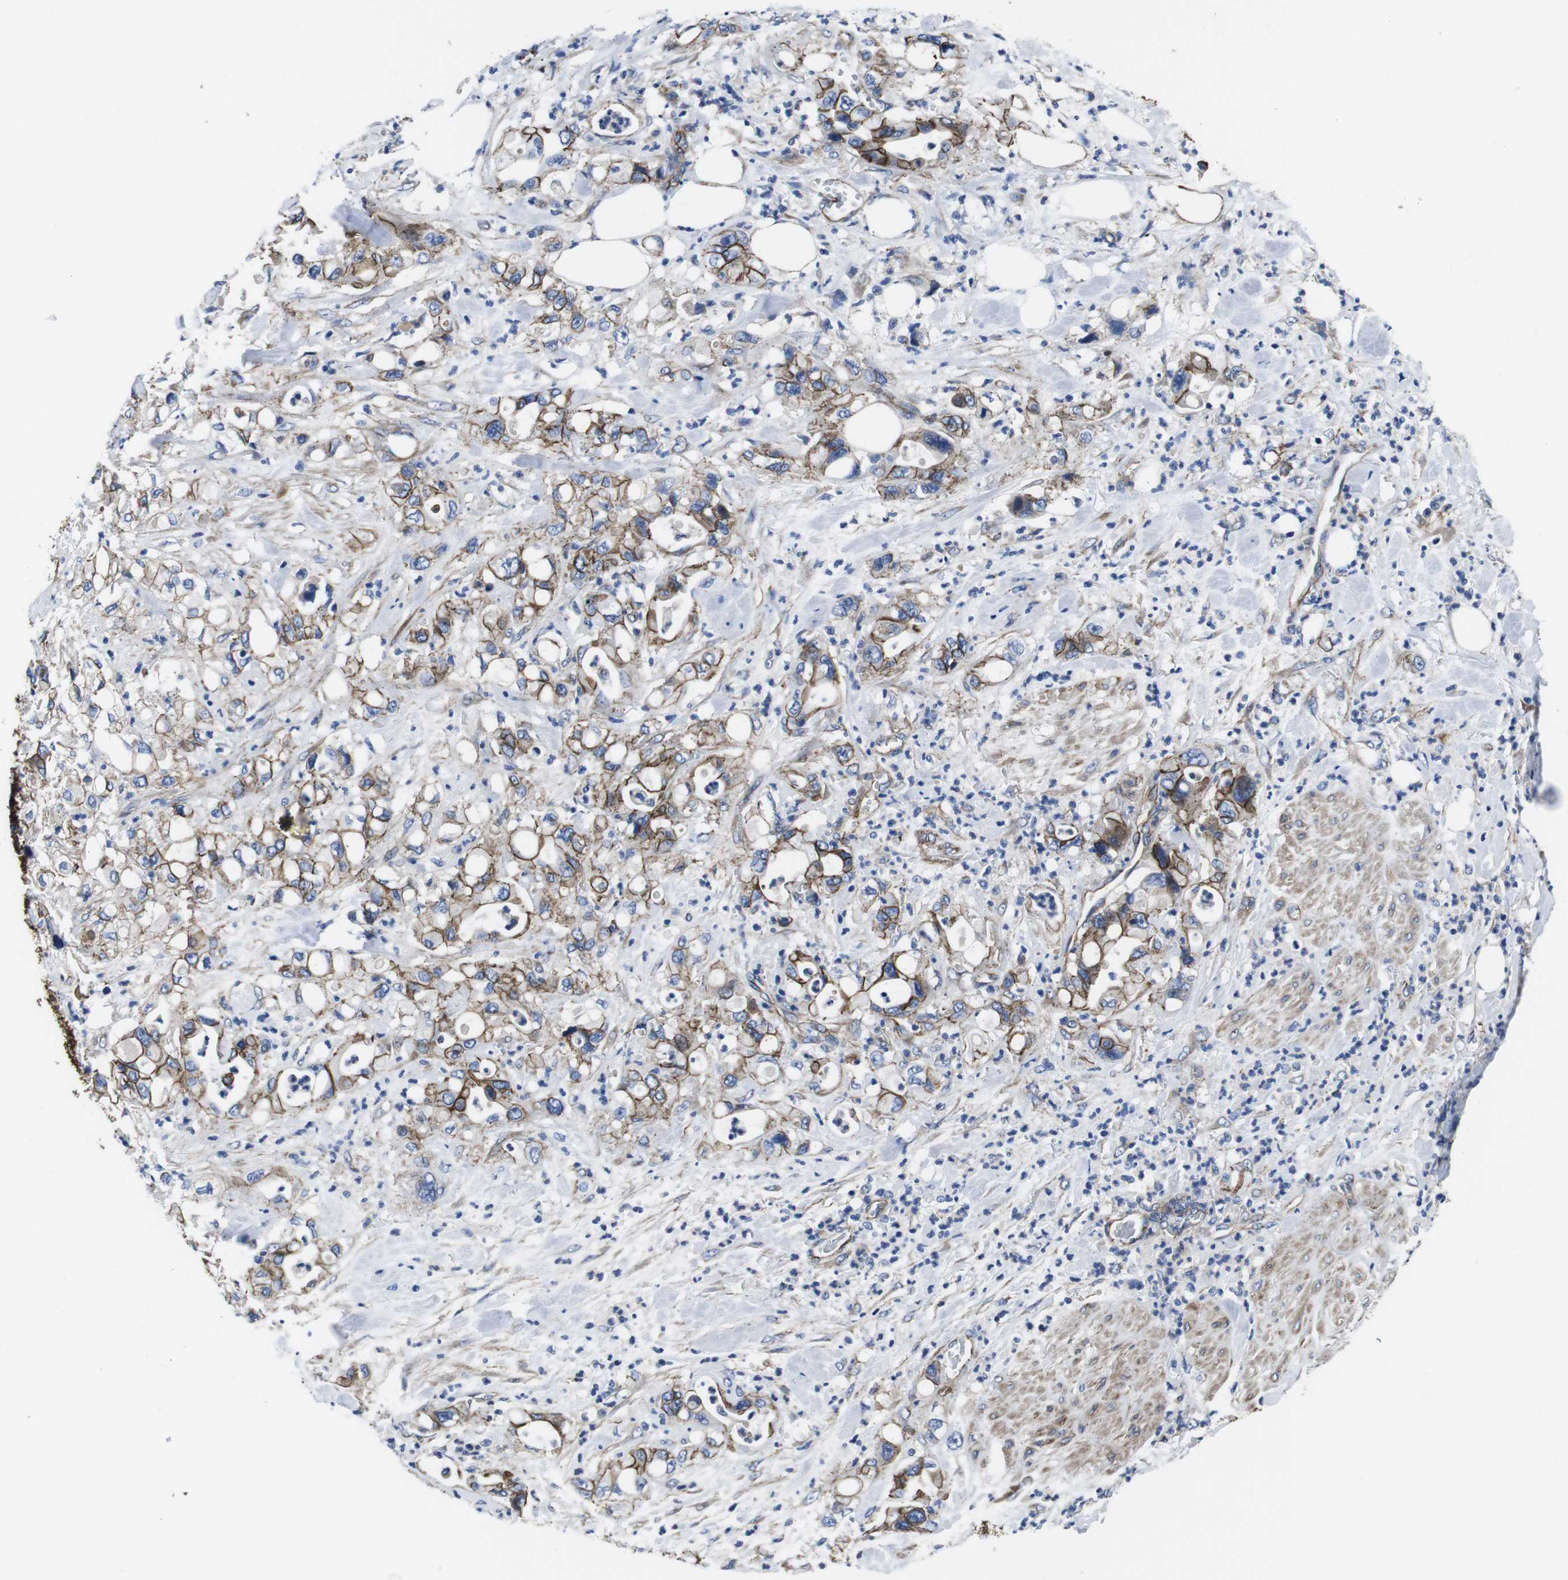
{"staining": {"intensity": "moderate", "quantity": "25%-75%", "location": "cytoplasmic/membranous"}, "tissue": "pancreatic cancer", "cell_type": "Tumor cells", "image_type": "cancer", "snomed": [{"axis": "morphology", "description": "Adenocarcinoma, NOS"}, {"axis": "topography", "description": "Pancreas"}], "caption": "This is a micrograph of immunohistochemistry staining of pancreatic cancer, which shows moderate positivity in the cytoplasmic/membranous of tumor cells.", "gene": "NUMB", "patient": {"sex": "male", "age": 70}}